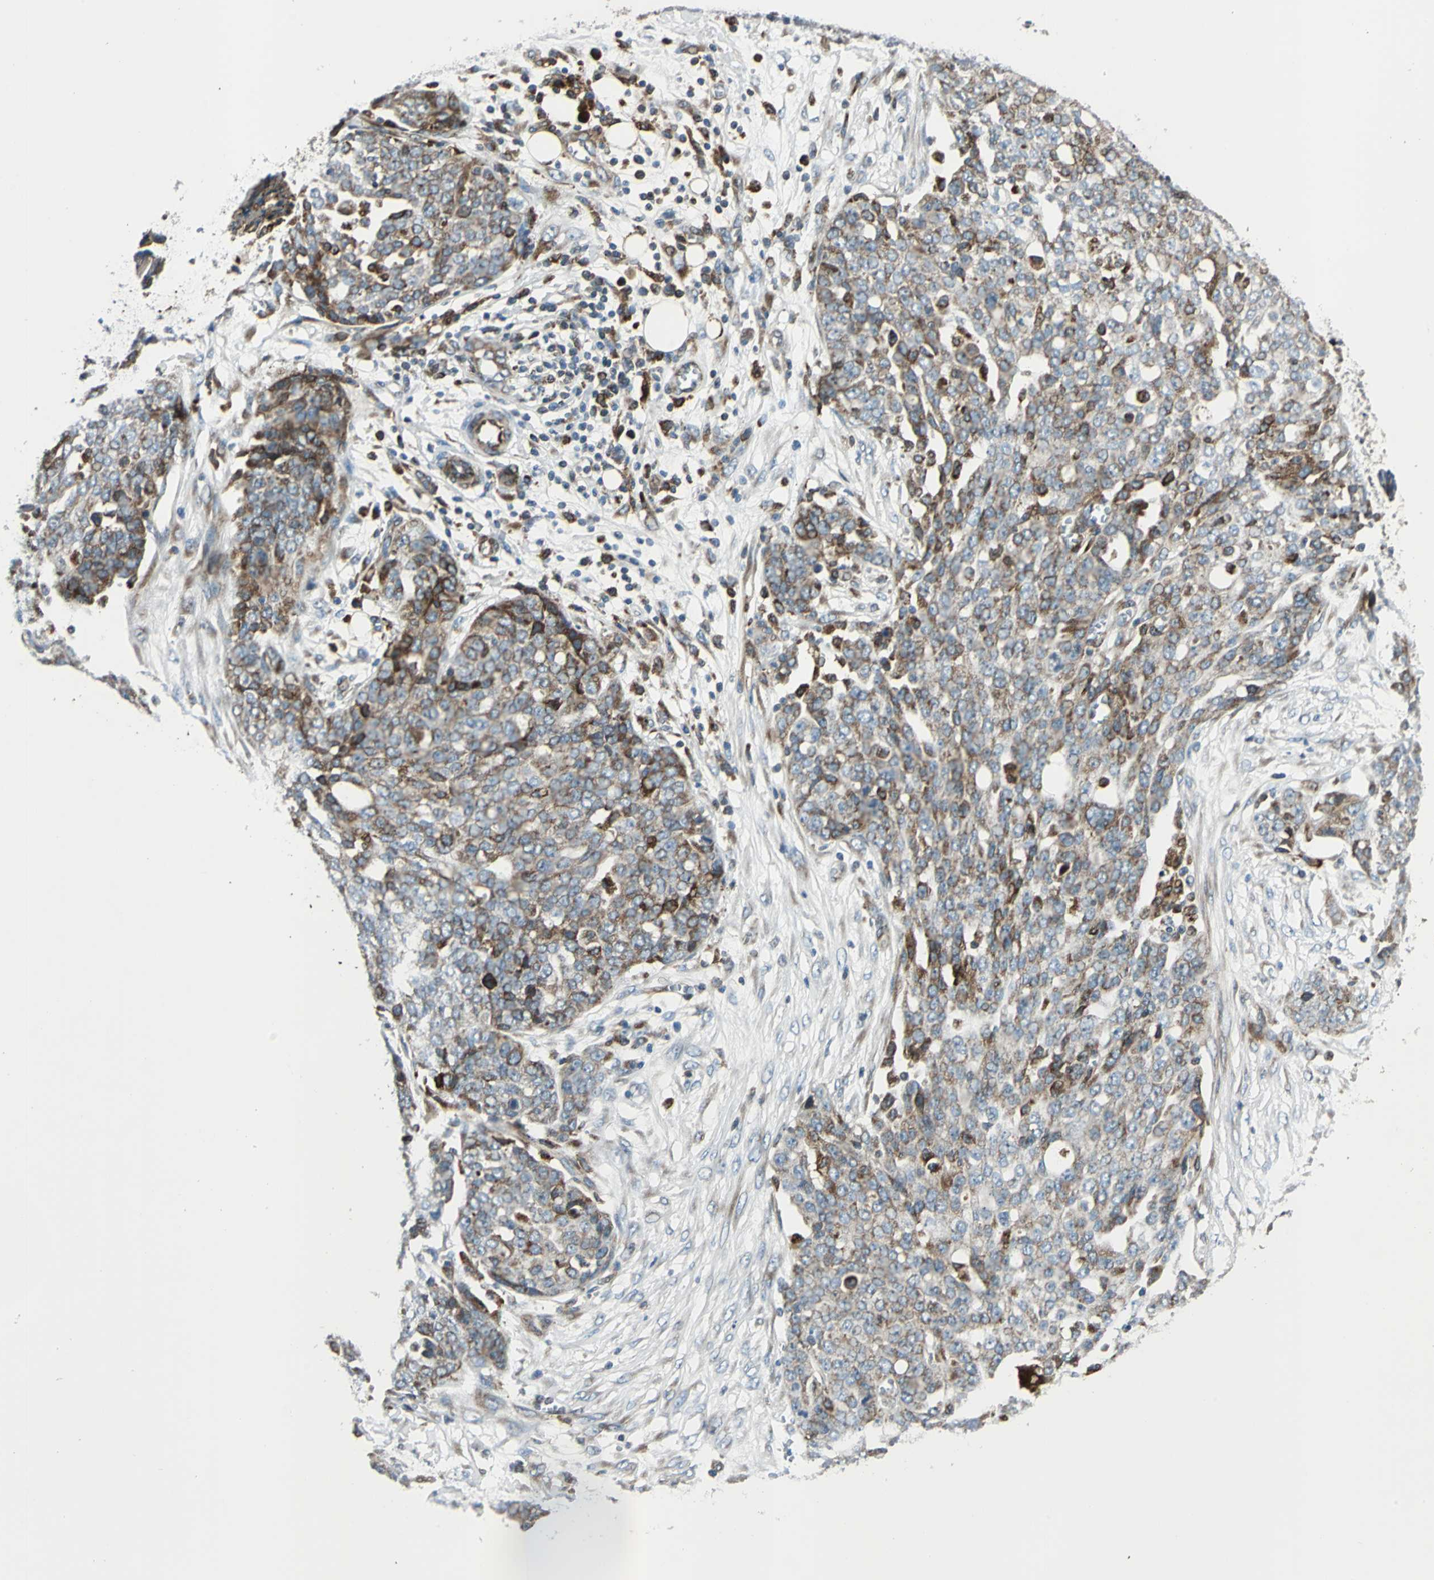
{"staining": {"intensity": "strong", "quantity": "25%-75%", "location": "cytoplasmic/membranous"}, "tissue": "ovarian cancer", "cell_type": "Tumor cells", "image_type": "cancer", "snomed": [{"axis": "morphology", "description": "Cystadenocarcinoma, serous, NOS"}, {"axis": "topography", "description": "Soft tissue"}, {"axis": "topography", "description": "Ovary"}], "caption": "Human serous cystadenocarcinoma (ovarian) stained with a protein marker reveals strong staining in tumor cells.", "gene": "HTATIP2", "patient": {"sex": "female", "age": 57}}